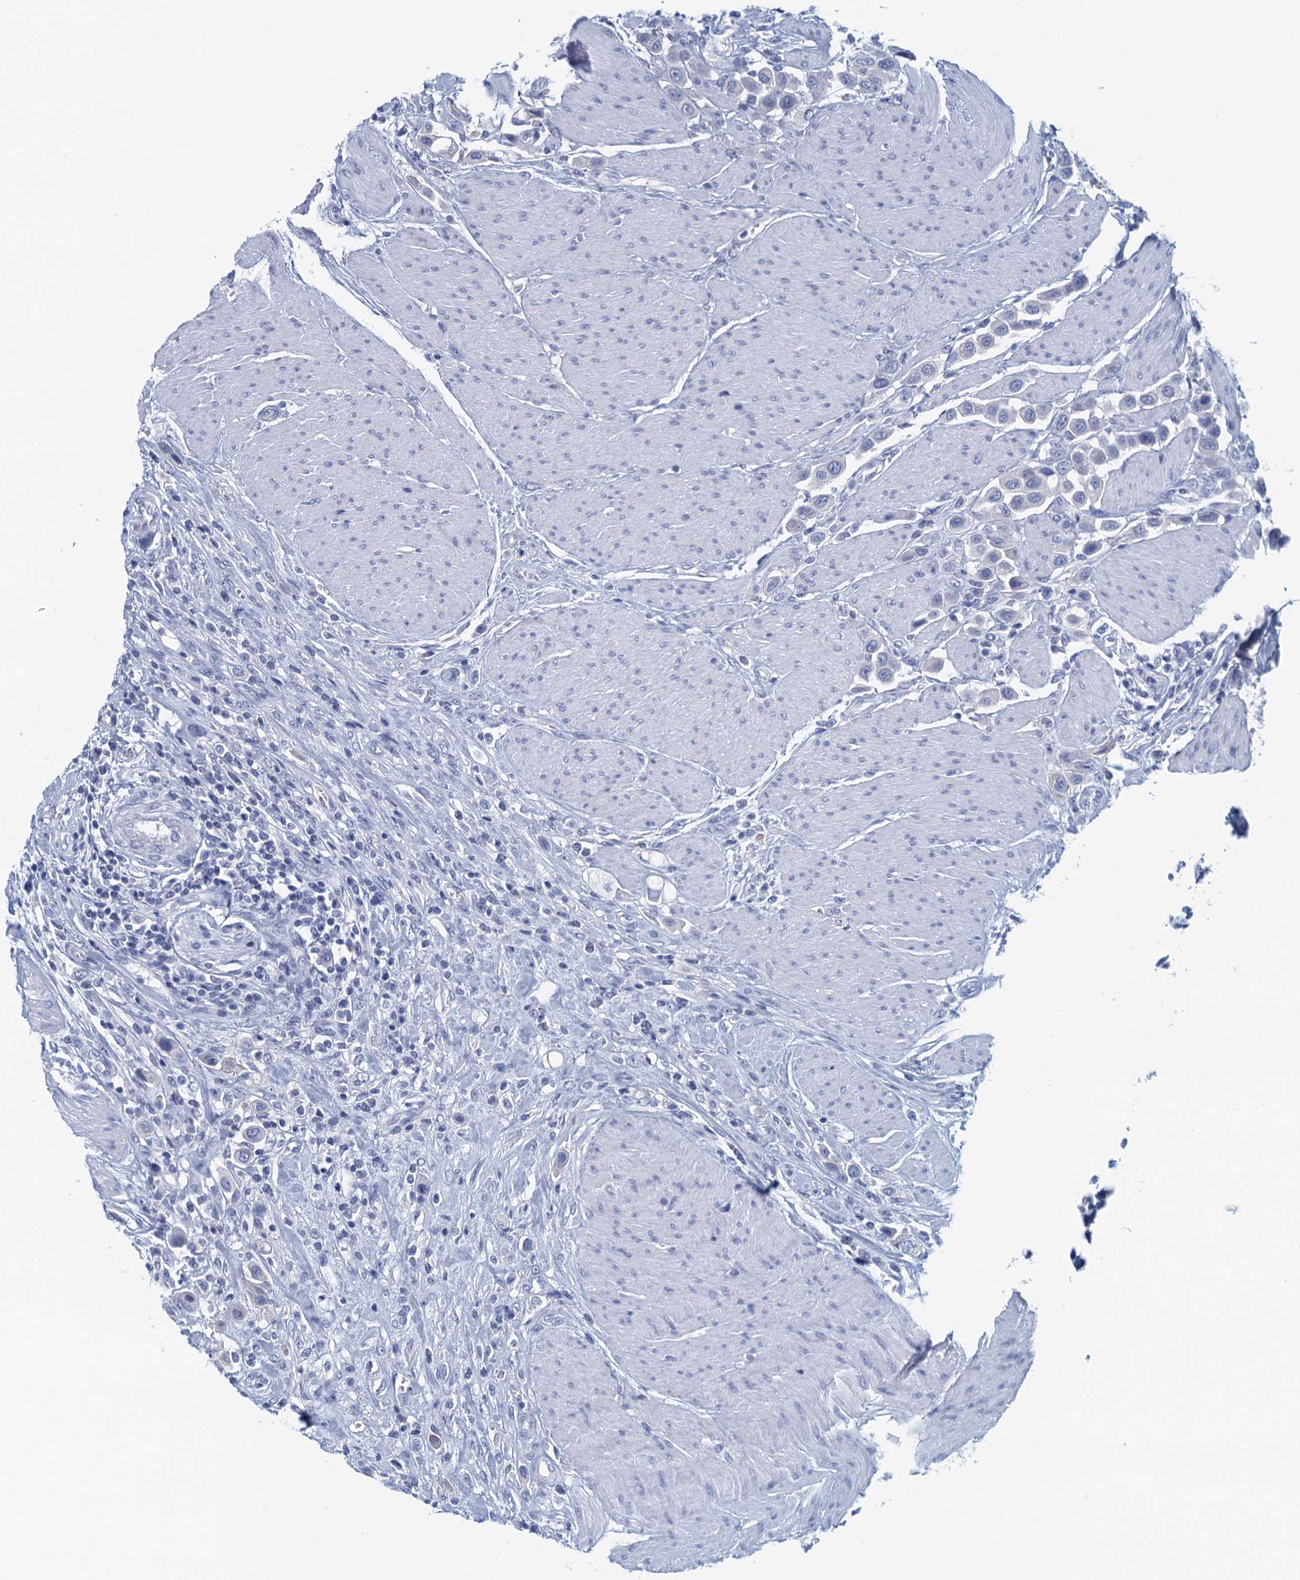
{"staining": {"intensity": "negative", "quantity": "none", "location": "none"}, "tissue": "urothelial cancer", "cell_type": "Tumor cells", "image_type": "cancer", "snomed": [{"axis": "morphology", "description": "Urothelial carcinoma, High grade"}, {"axis": "topography", "description": "Urinary bladder"}], "caption": "Immunohistochemistry (IHC) micrograph of urothelial cancer stained for a protein (brown), which displays no expression in tumor cells. The staining was performed using DAB to visualize the protein expression in brown, while the nuclei were stained in blue with hematoxylin (Magnification: 20x).", "gene": "CYP51A1", "patient": {"sex": "male", "age": 50}}